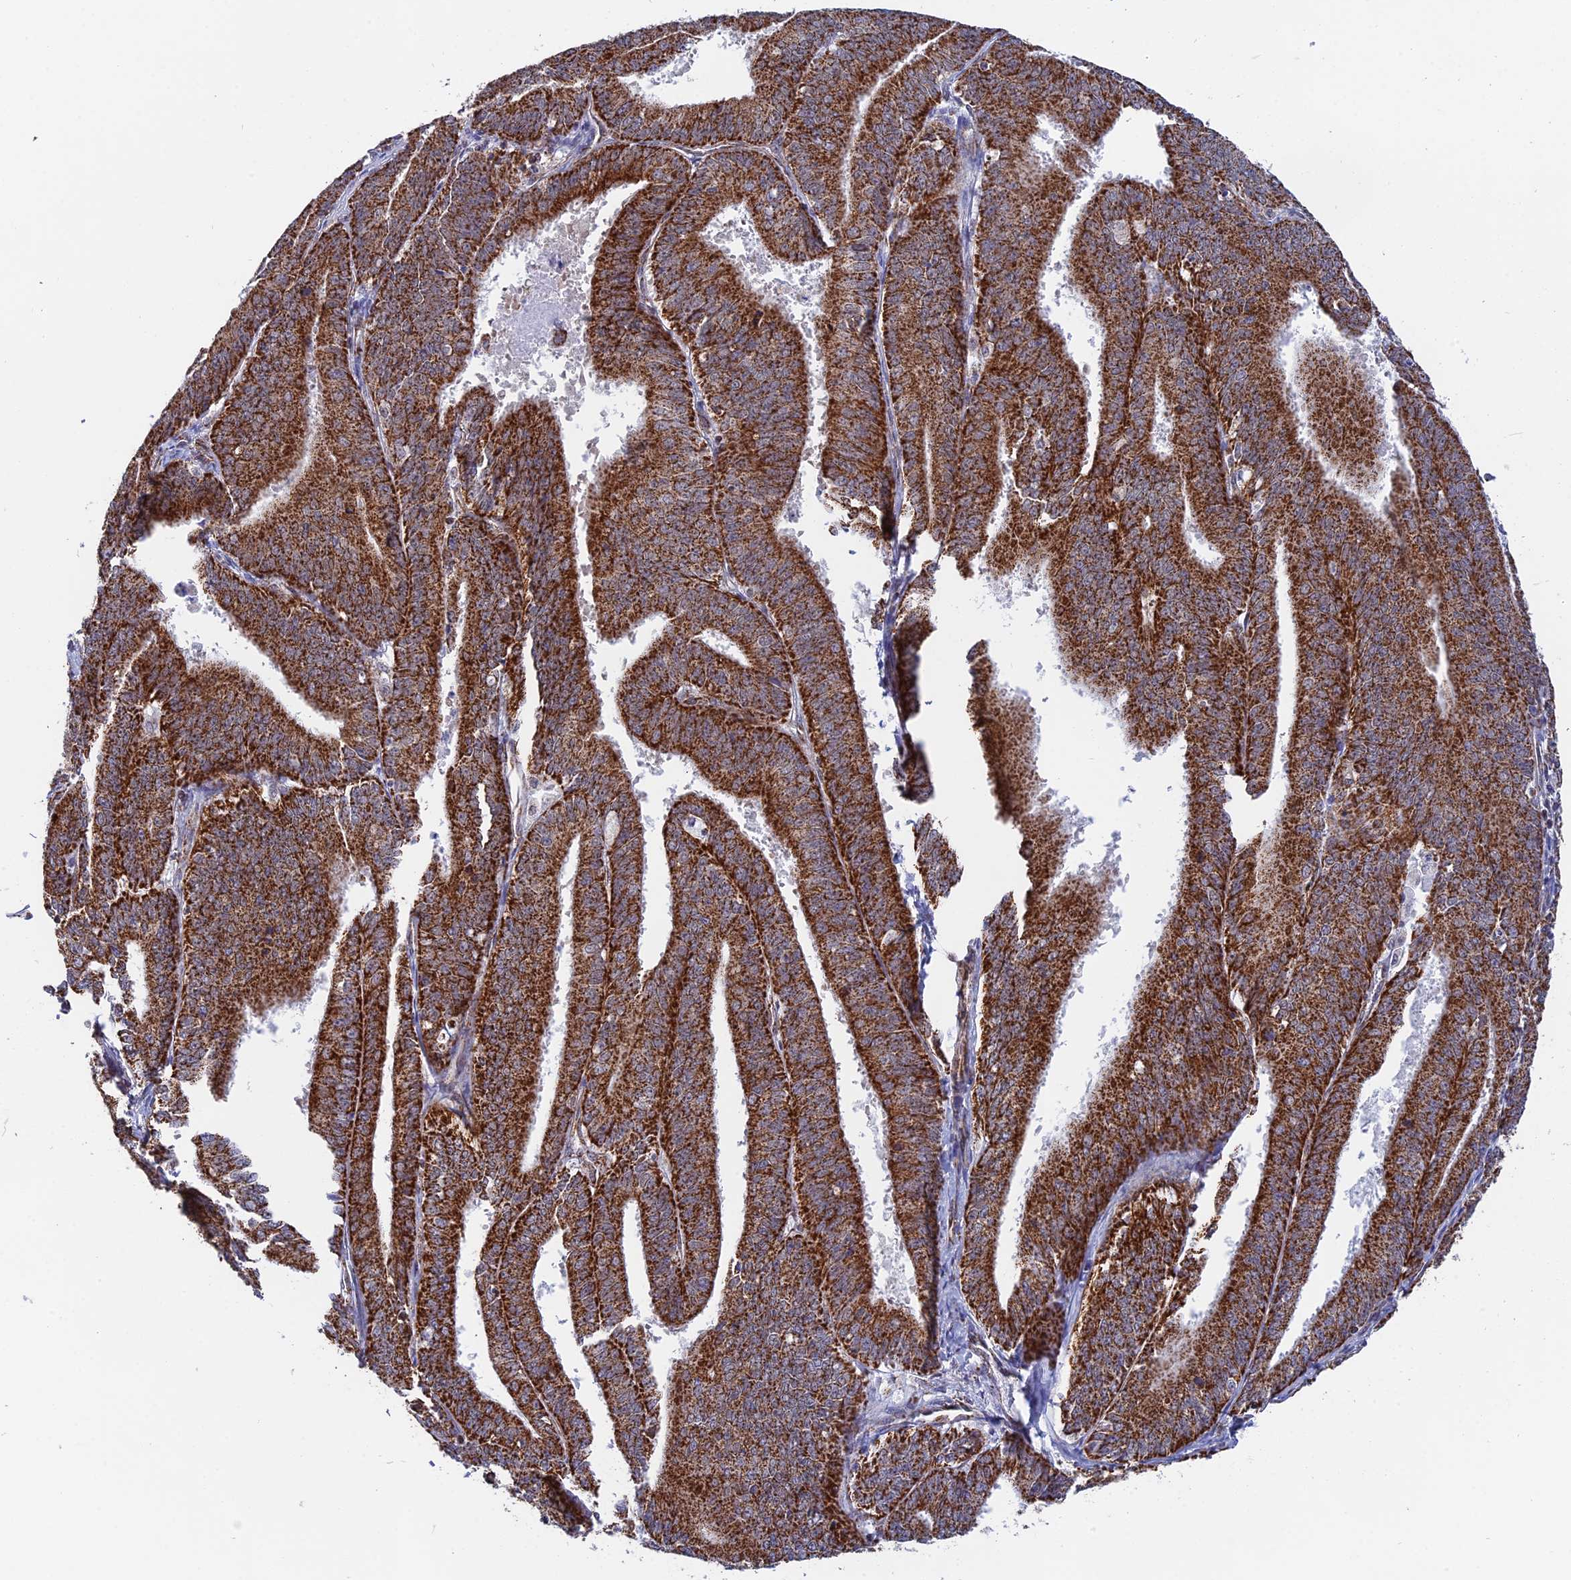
{"staining": {"intensity": "strong", "quantity": ">75%", "location": "cytoplasmic/membranous"}, "tissue": "endometrial cancer", "cell_type": "Tumor cells", "image_type": "cancer", "snomed": [{"axis": "morphology", "description": "Adenocarcinoma, NOS"}, {"axis": "topography", "description": "Endometrium"}], "caption": "A high amount of strong cytoplasmic/membranous expression is seen in about >75% of tumor cells in endometrial adenocarcinoma tissue.", "gene": "CDC16", "patient": {"sex": "female", "age": 73}}